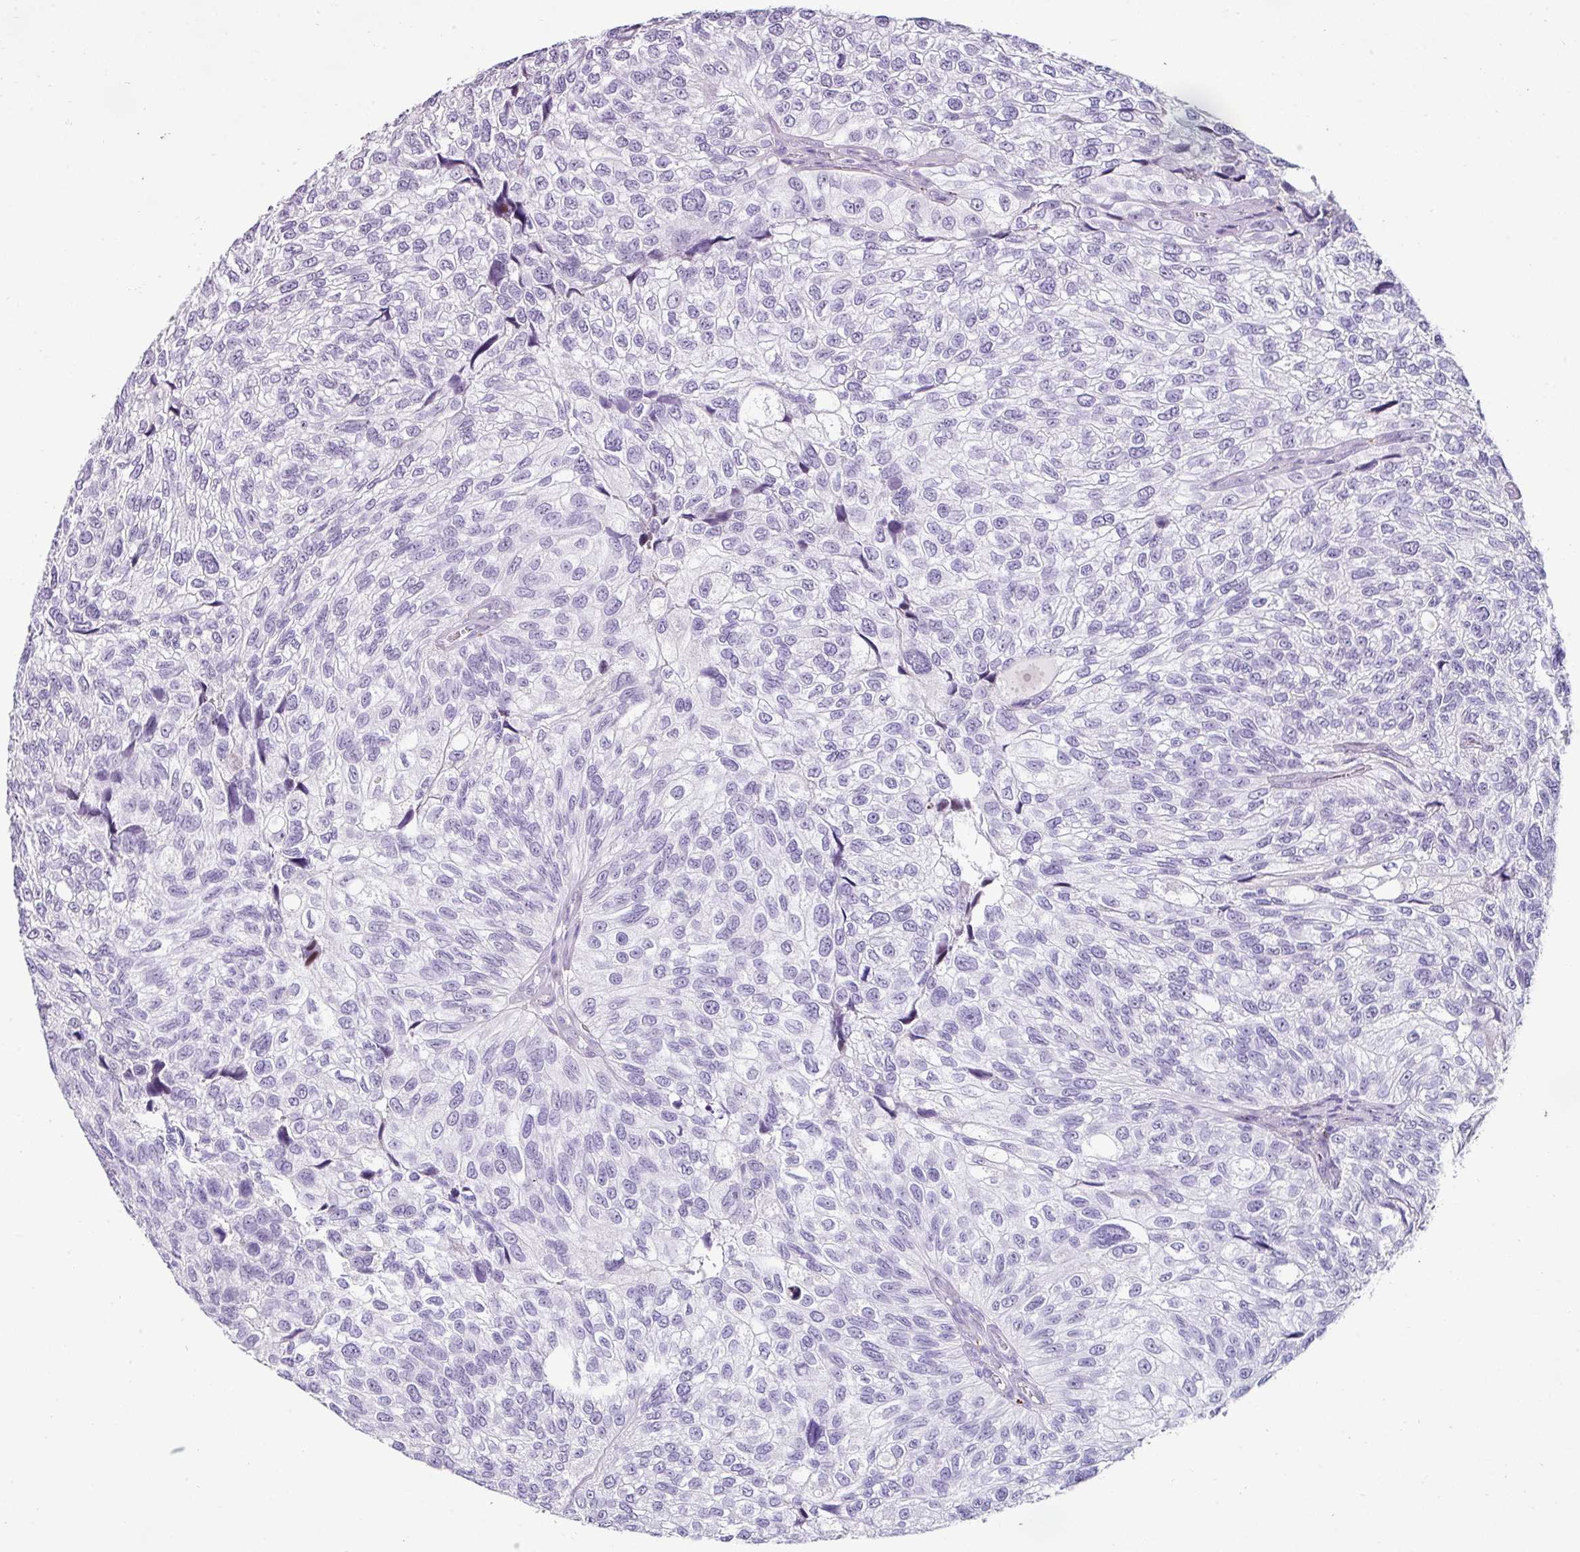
{"staining": {"intensity": "negative", "quantity": "none", "location": "none"}, "tissue": "urothelial cancer", "cell_type": "Tumor cells", "image_type": "cancer", "snomed": [{"axis": "morphology", "description": "Urothelial carcinoma, NOS"}, {"axis": "topography", "description": "Urinary bladder"}], "caption": "The histopathology image reveals no staining of tumor cells in transitional cell carcinoma. The staining is performed using DAB (3,3'-diaminobenzidine) brown chromogen with nuclei counter-stained in using hematoxylin.", "gene": "TRA2A", "patient": {"sex": "male", "age": 87}}